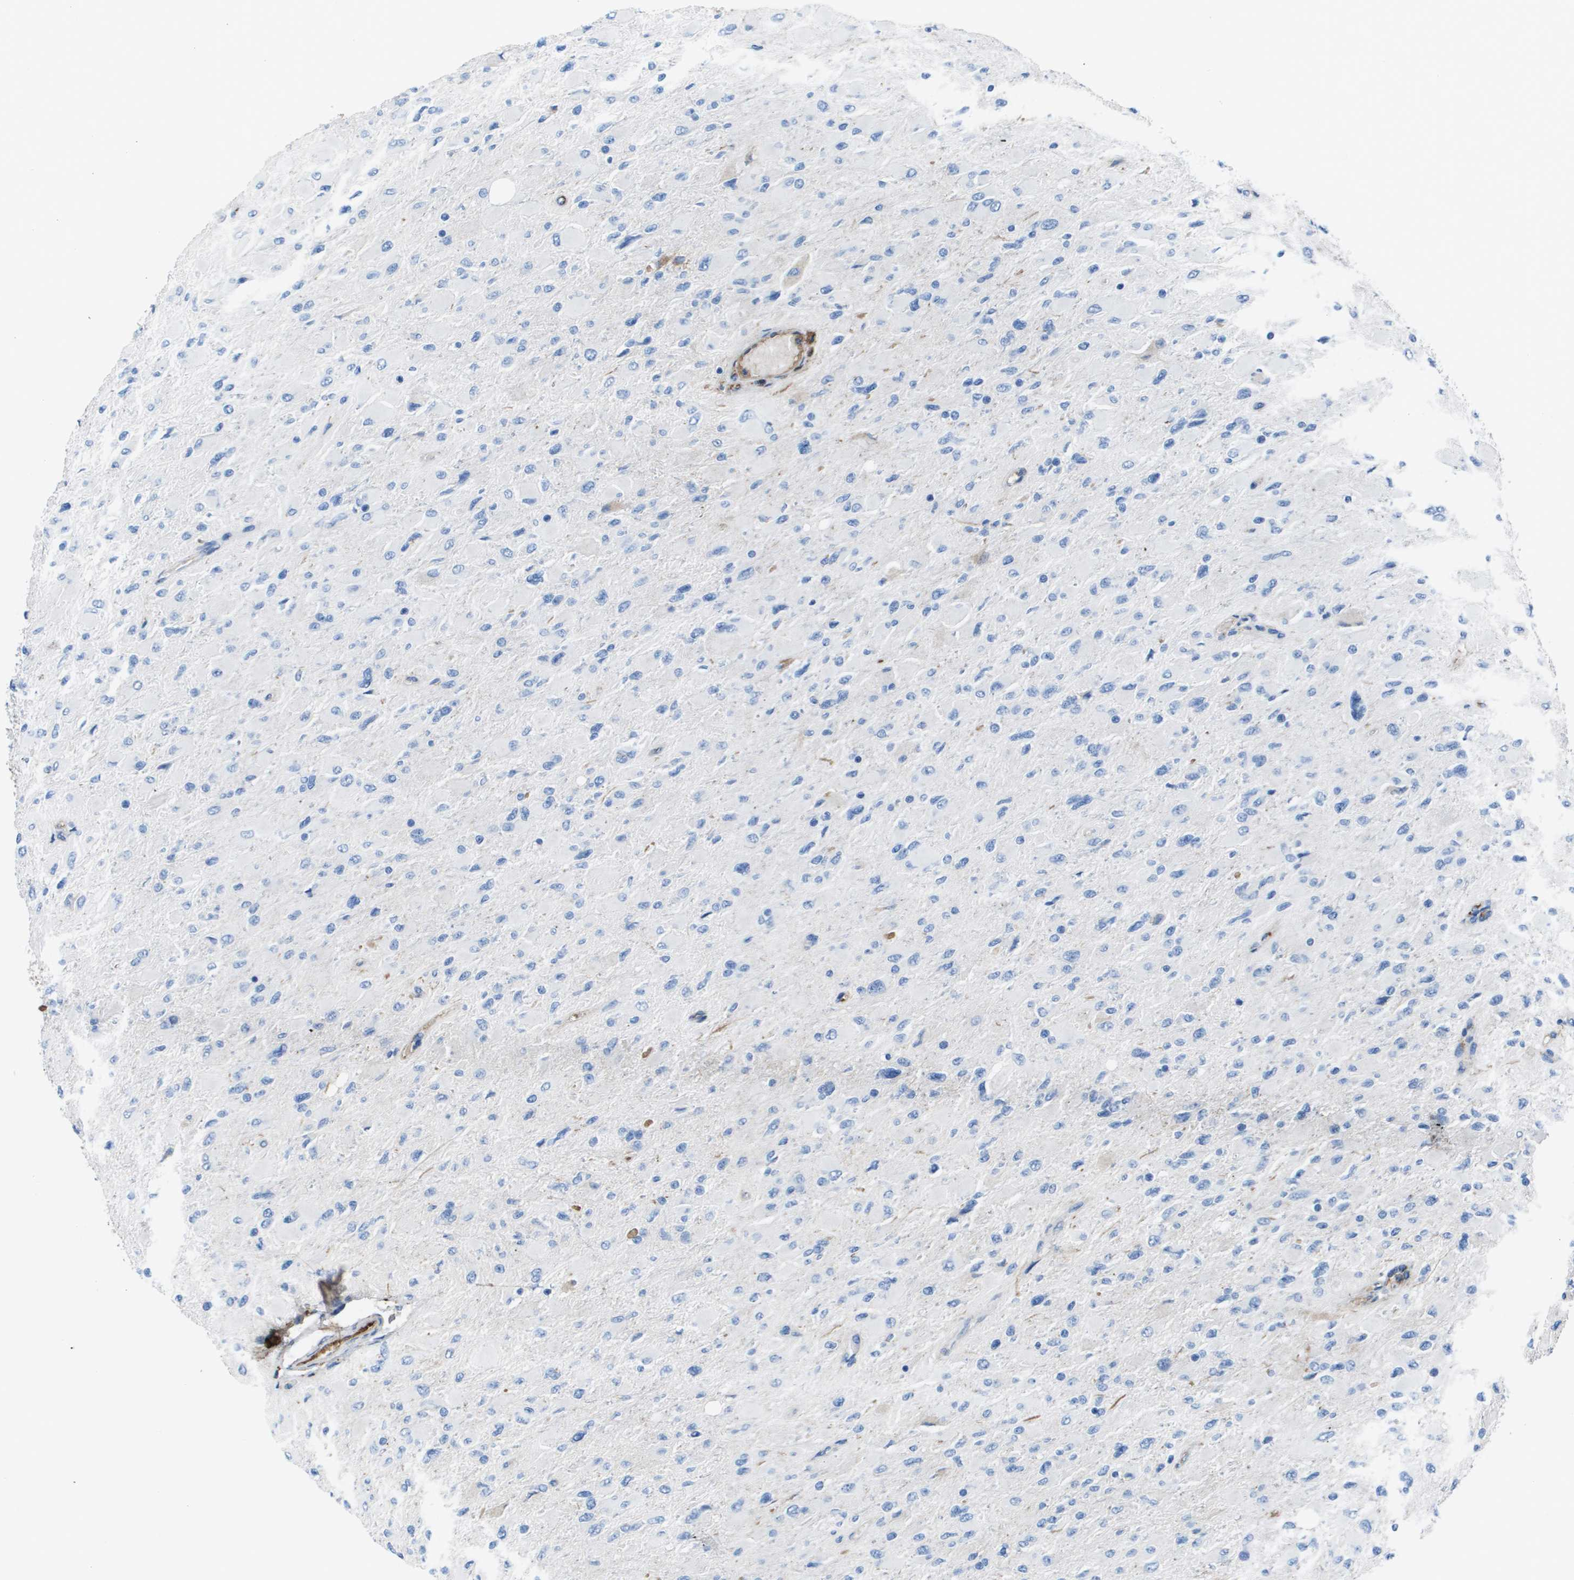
{"staining": {"intensity": "negative", "quantity": "none", "location": "none"}, "tissue": "glioma", "cell_type": "Tumor cells", "image_type": "cancer", "snomed": [{"axis": "morphology", "description": "Glioma, malignant, High grade"}, {"axis": "topography", "description": "Cerebral cortex"}], "caption": "Immunohistochemistry (IHC) of high-grade glioma (malignant) reveals no positivity in tumor cells.", "gene": "VTN", "patient": {"sex": "female", "age": 36}}